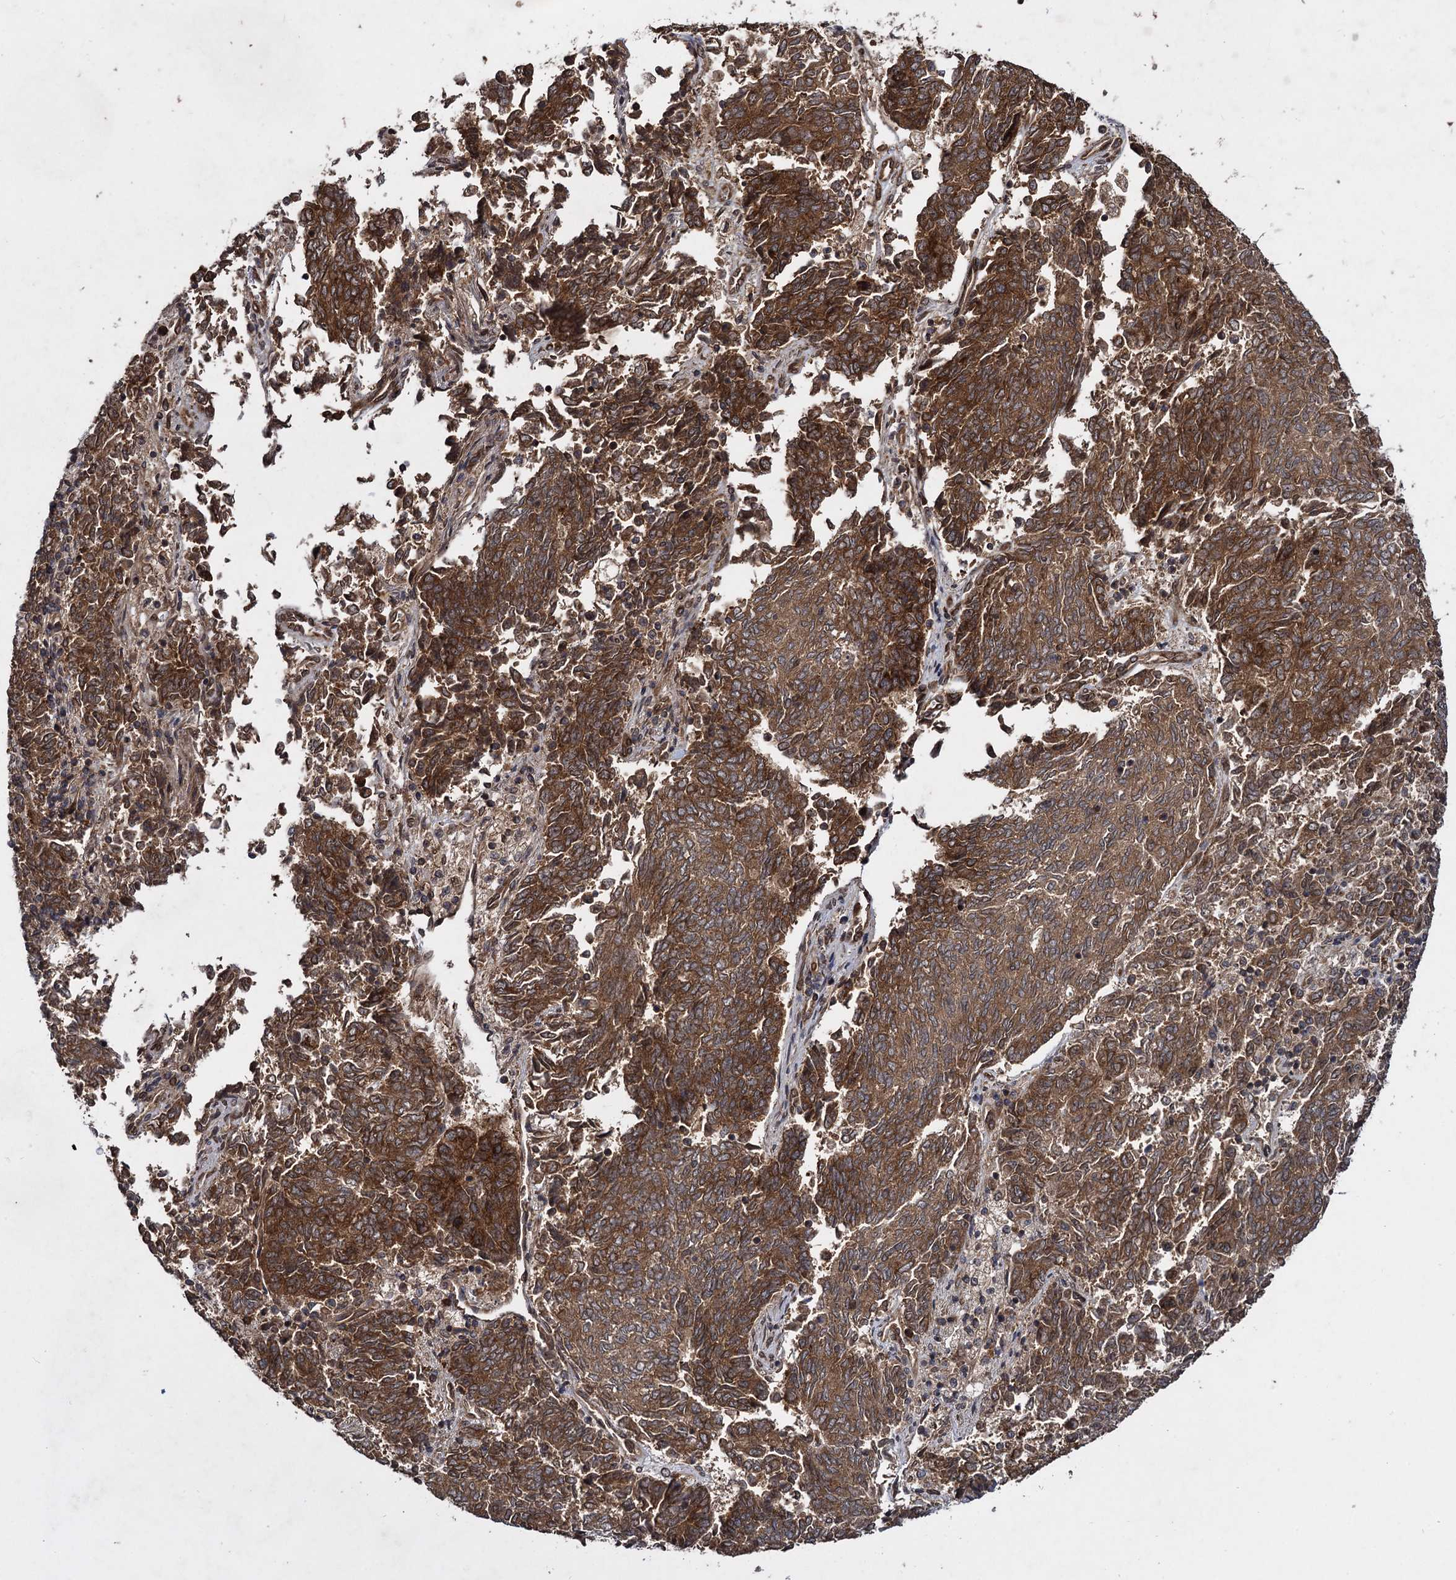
{"staining": {"intensity": "strong", "quantity": ">75%", "location": "cytoplasmic/membranous"}, "tissue": "endometrial cancer", "cell_type": "Tumor cells", "image_type": "cancer", "snomed": [{"axis": "morphology", "description": "Adenocarcinoma, NOS"}, {"axis": "topography", "description": "Endometrium"}], "caption": "The histopathology image reveals a brown stain indicating the presence of a protein in the cytoplasmic/membranous of tumor cells in endometrial adenocarcinoma.", "gene": "DCP1B", "patient": {"sex": "female", "age": 80}}